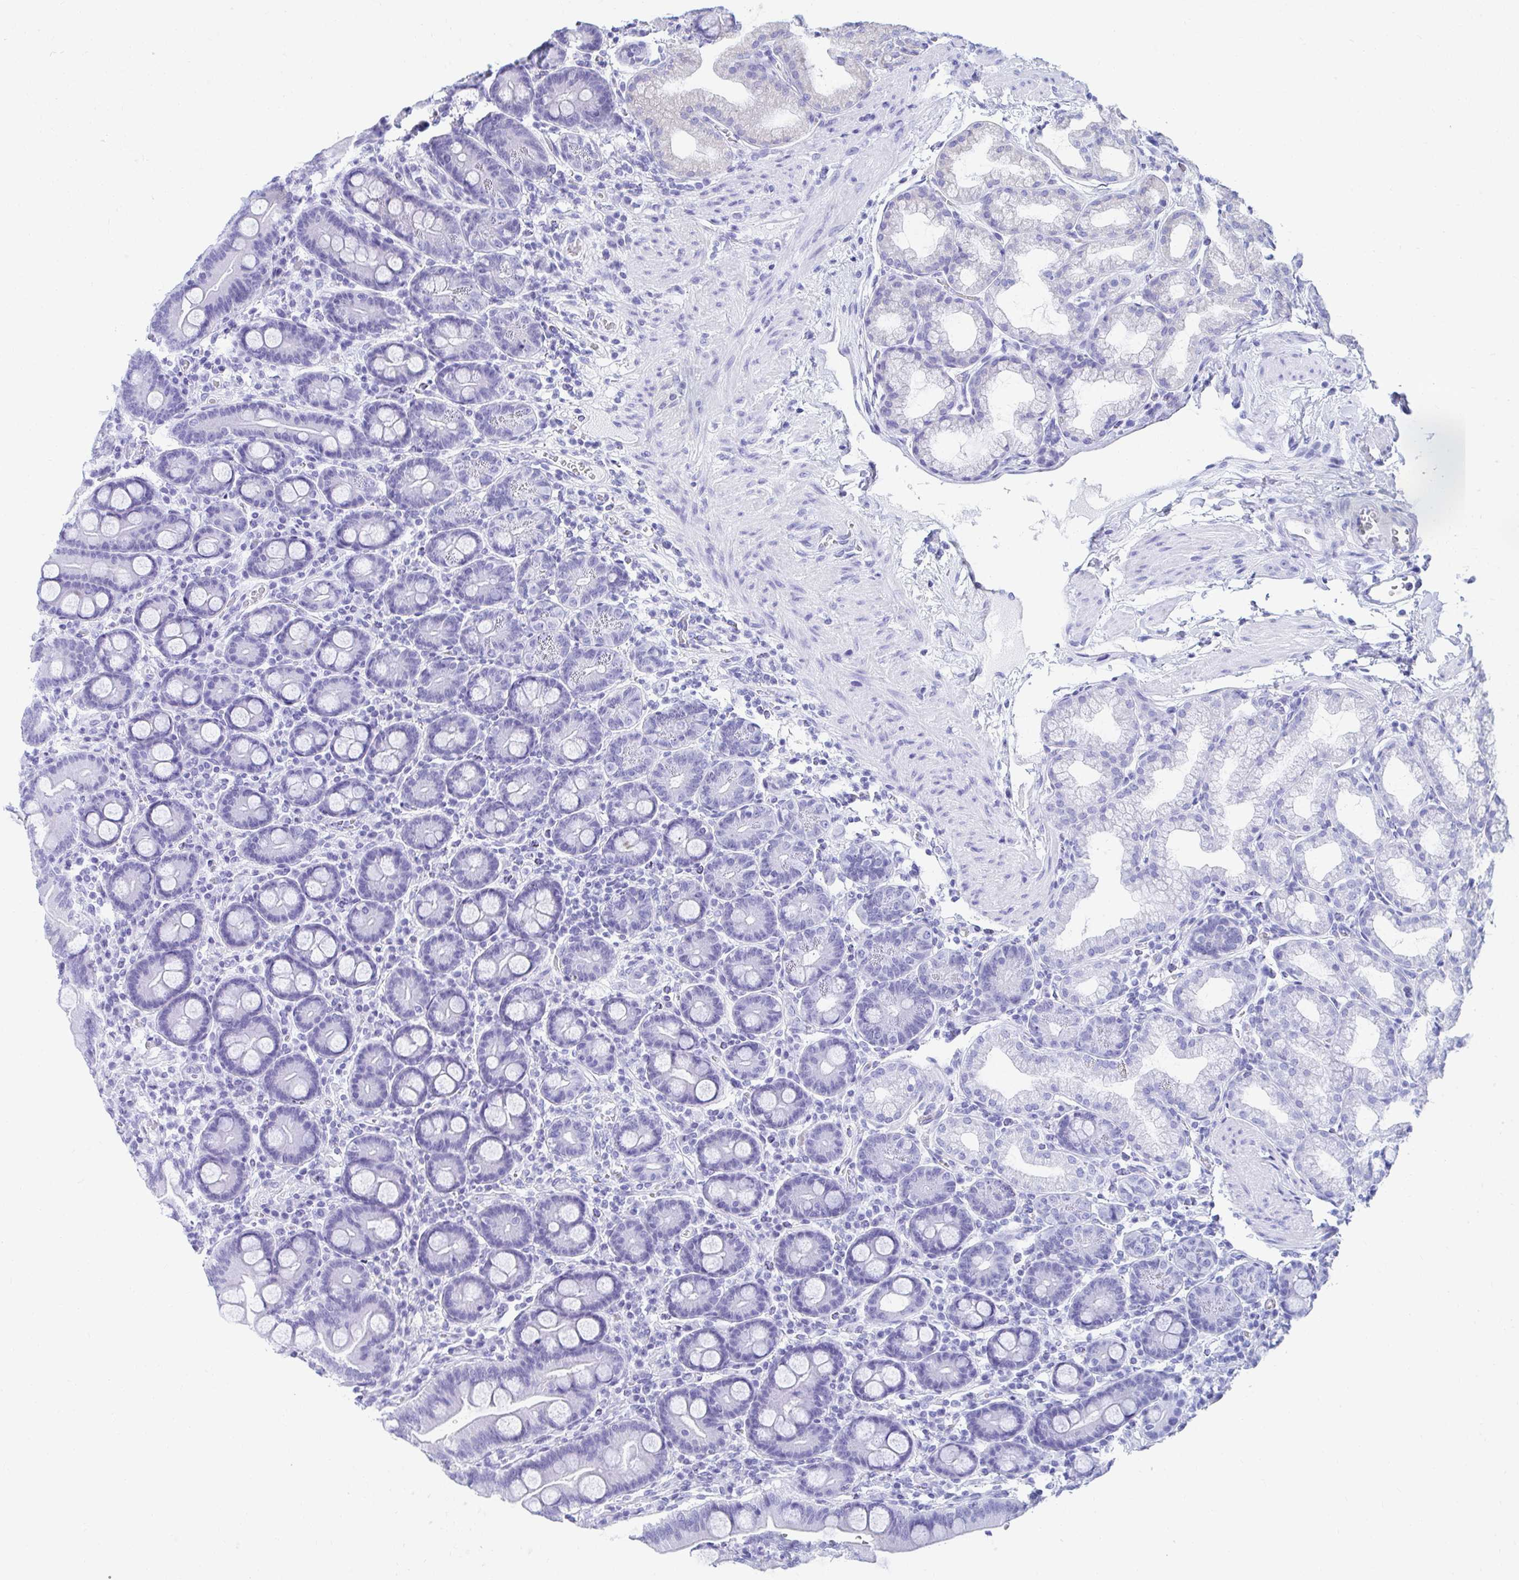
{"staining": {"intensity": "moderate", "quantity": "25%-75%", "location": "cytoplasmic/membranous"}, "tissue": "duodenum", "cell_type": "Glandular cells", "image_type": "normal", "snomed": [{"axis": "morphology", "description": "Normal tissue, NOS"}, {"axis": "topography", "description": "Duodenum"}], "caption": "IHC image of normal duodenum stained for a protein (brown), which exhibits medium levels of moderate cytoplasmic/membranous expression in approximately 25%-75% of glandular cells.", "gene": "PC", "patient": {"sex": "male", "age": 59}}